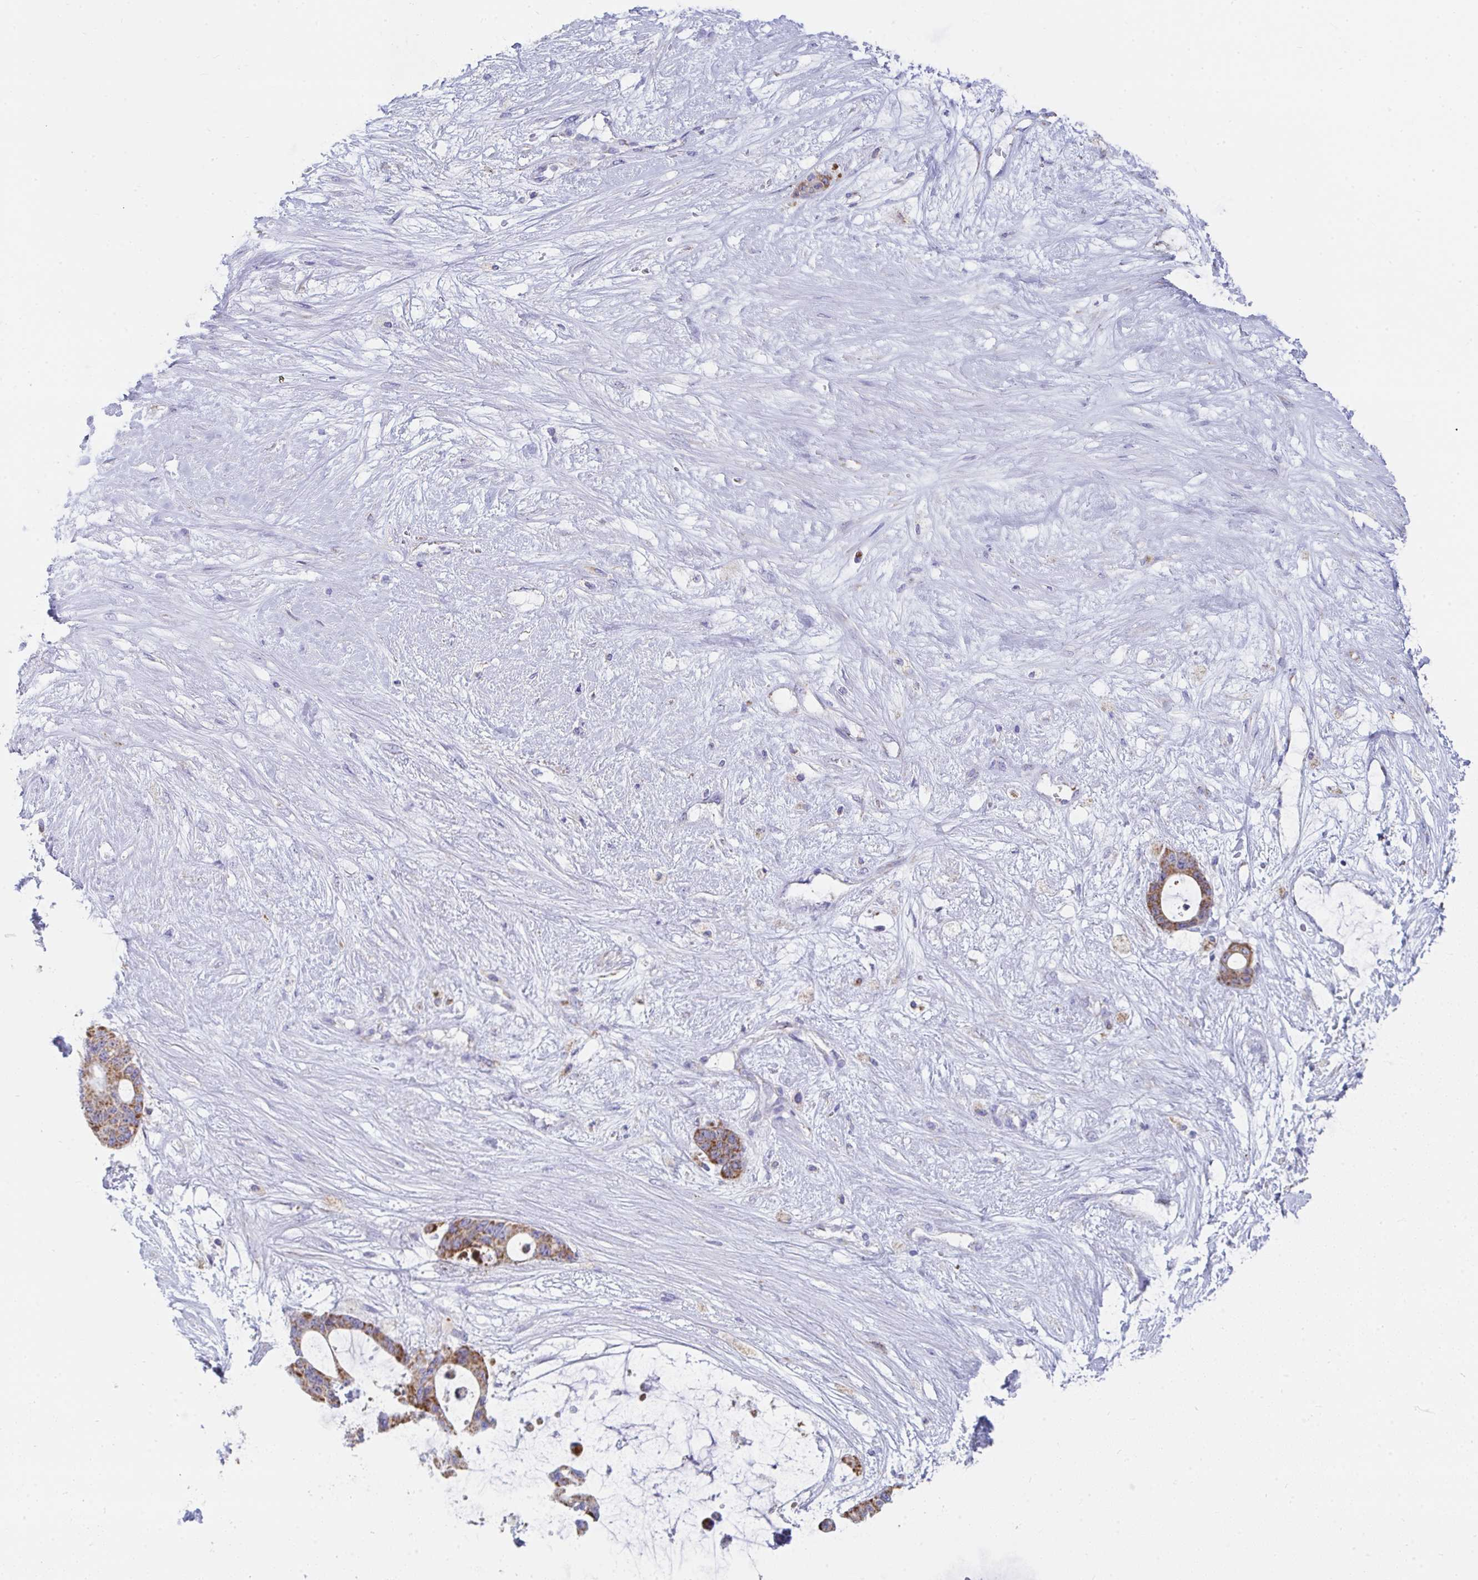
{"staining": {"intensity": "strong", "quantity": ">75%", "location": "cytoplasmic/membranous"}, "tissue": "liver cancer", "cell_type": "Tumor cells", "image_type": "cancer", "snomed": [{"axis": "morphology", "description": "Normal tissue, NOS"}, {"axis": "morphology", "description": "Cholangiocarcinoma"}, {"axis": "topography", "description": "Liver"}, {"axis": "topography", "description": "Peripheral nerve tissue"}], "caption": "Immunohistochemistry (DAB (3,3'-diaminobenzidine)) staining of liver cancer shows strong cytoplasmic/membranous protein expression in about >75% of tumor cells.", "gene": "AIFM1", "patient": {"sex": "female", "age": 73}}